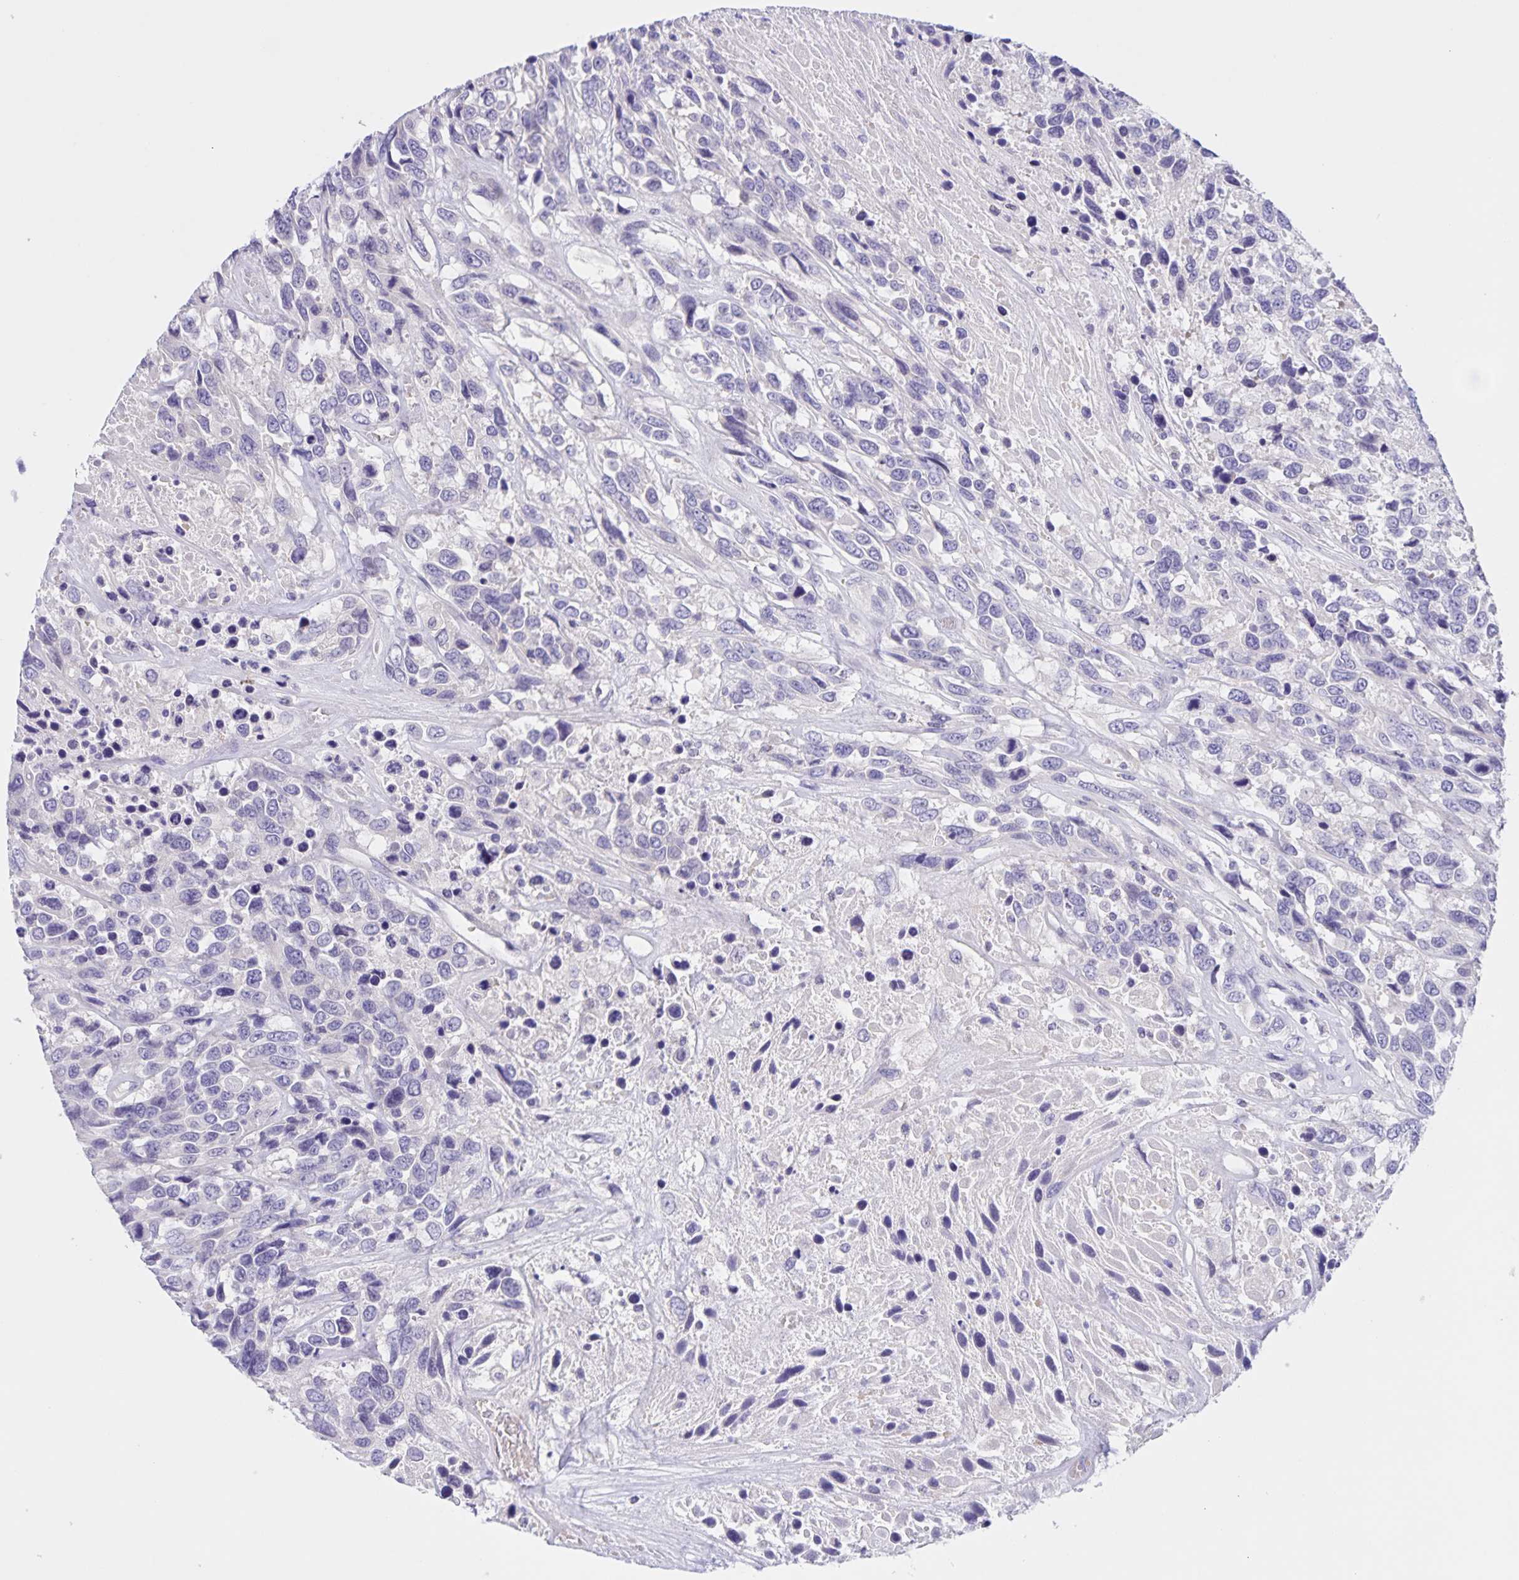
{"staining": {"intensity": "negative", "quantity": "none", "location": "none"}, "tissue": "urothelial cancer", "cell_type": "Tumor cells", "image_type": "cancer", "snomed": [{"axis": "morphology", "description": "Urothelial carcinoma, High grade"}, {"axis": "topography", "description": "Urinary bladder"}], "caption": "IHC of urothelial cancer reveals no expression in tumor cells. (DAB immunohistochemistry (IHC) with hematoxylin counter stain).", "gene": "DMGDH", "patient": {"sex": "female", "age": 70}}